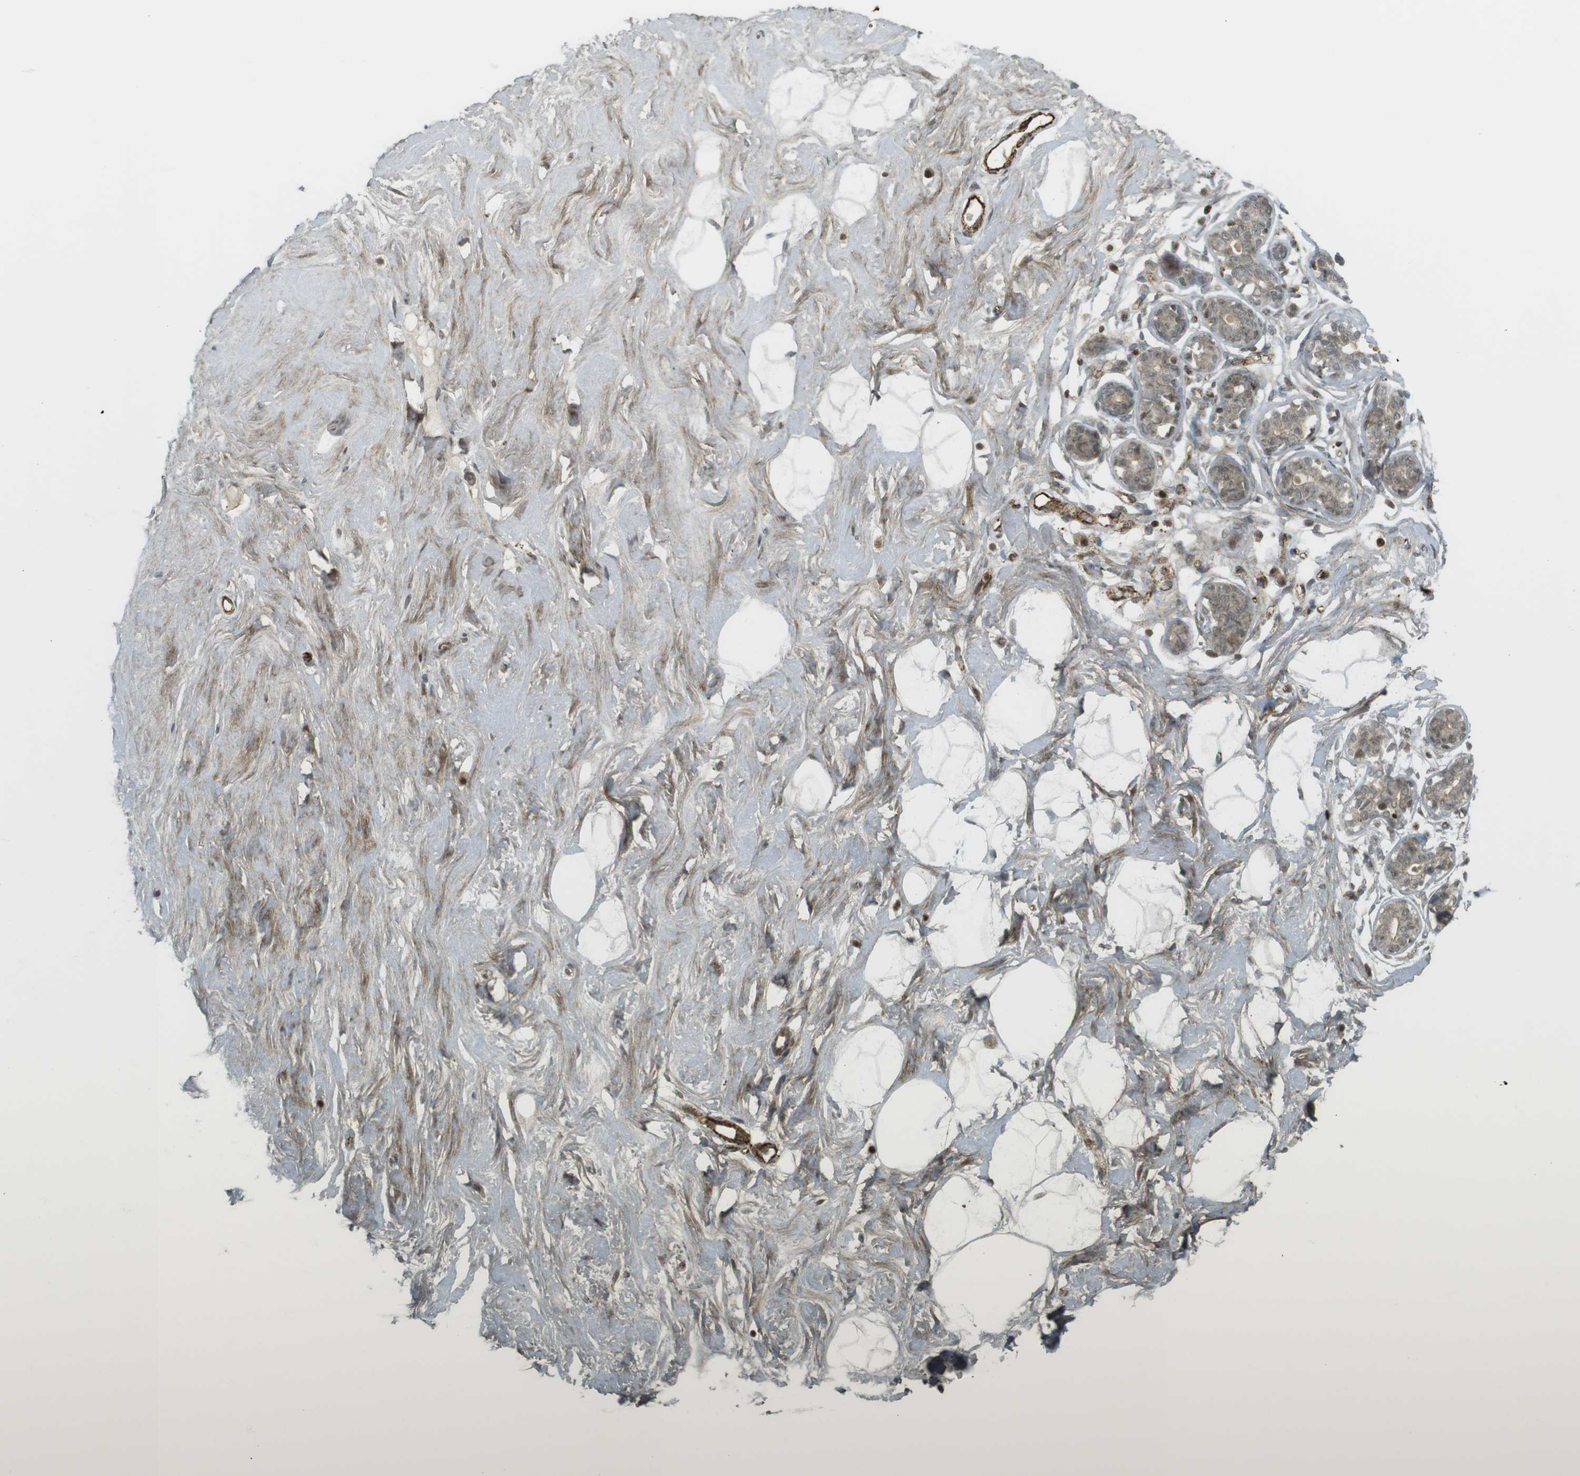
{"staining": {"intensity": "weak", "quantity": "25%-75%", "location": "cytoplasmic/membranous,nuclear"}, "tissue": "breast", "cell_type": "Adipocytes", "image_type": "normal", "snomed": [{"axis": "morphology", "description": "Normal tissue, NOS"}, {"axis": "topography", "description": "Breast"}], "caption": "Brown immunohistochemical staining in benign breast displays weak cytoplasmic/membranous,nuclear expression in approximately 25%-75% of adipocytes. (DAB (3,3'-diaminobenzidine) = brown stain, brightfield microscopy at high magnification).", "gene": "PPP1R13B", "patient": {"sex": "female", "age": 23}}